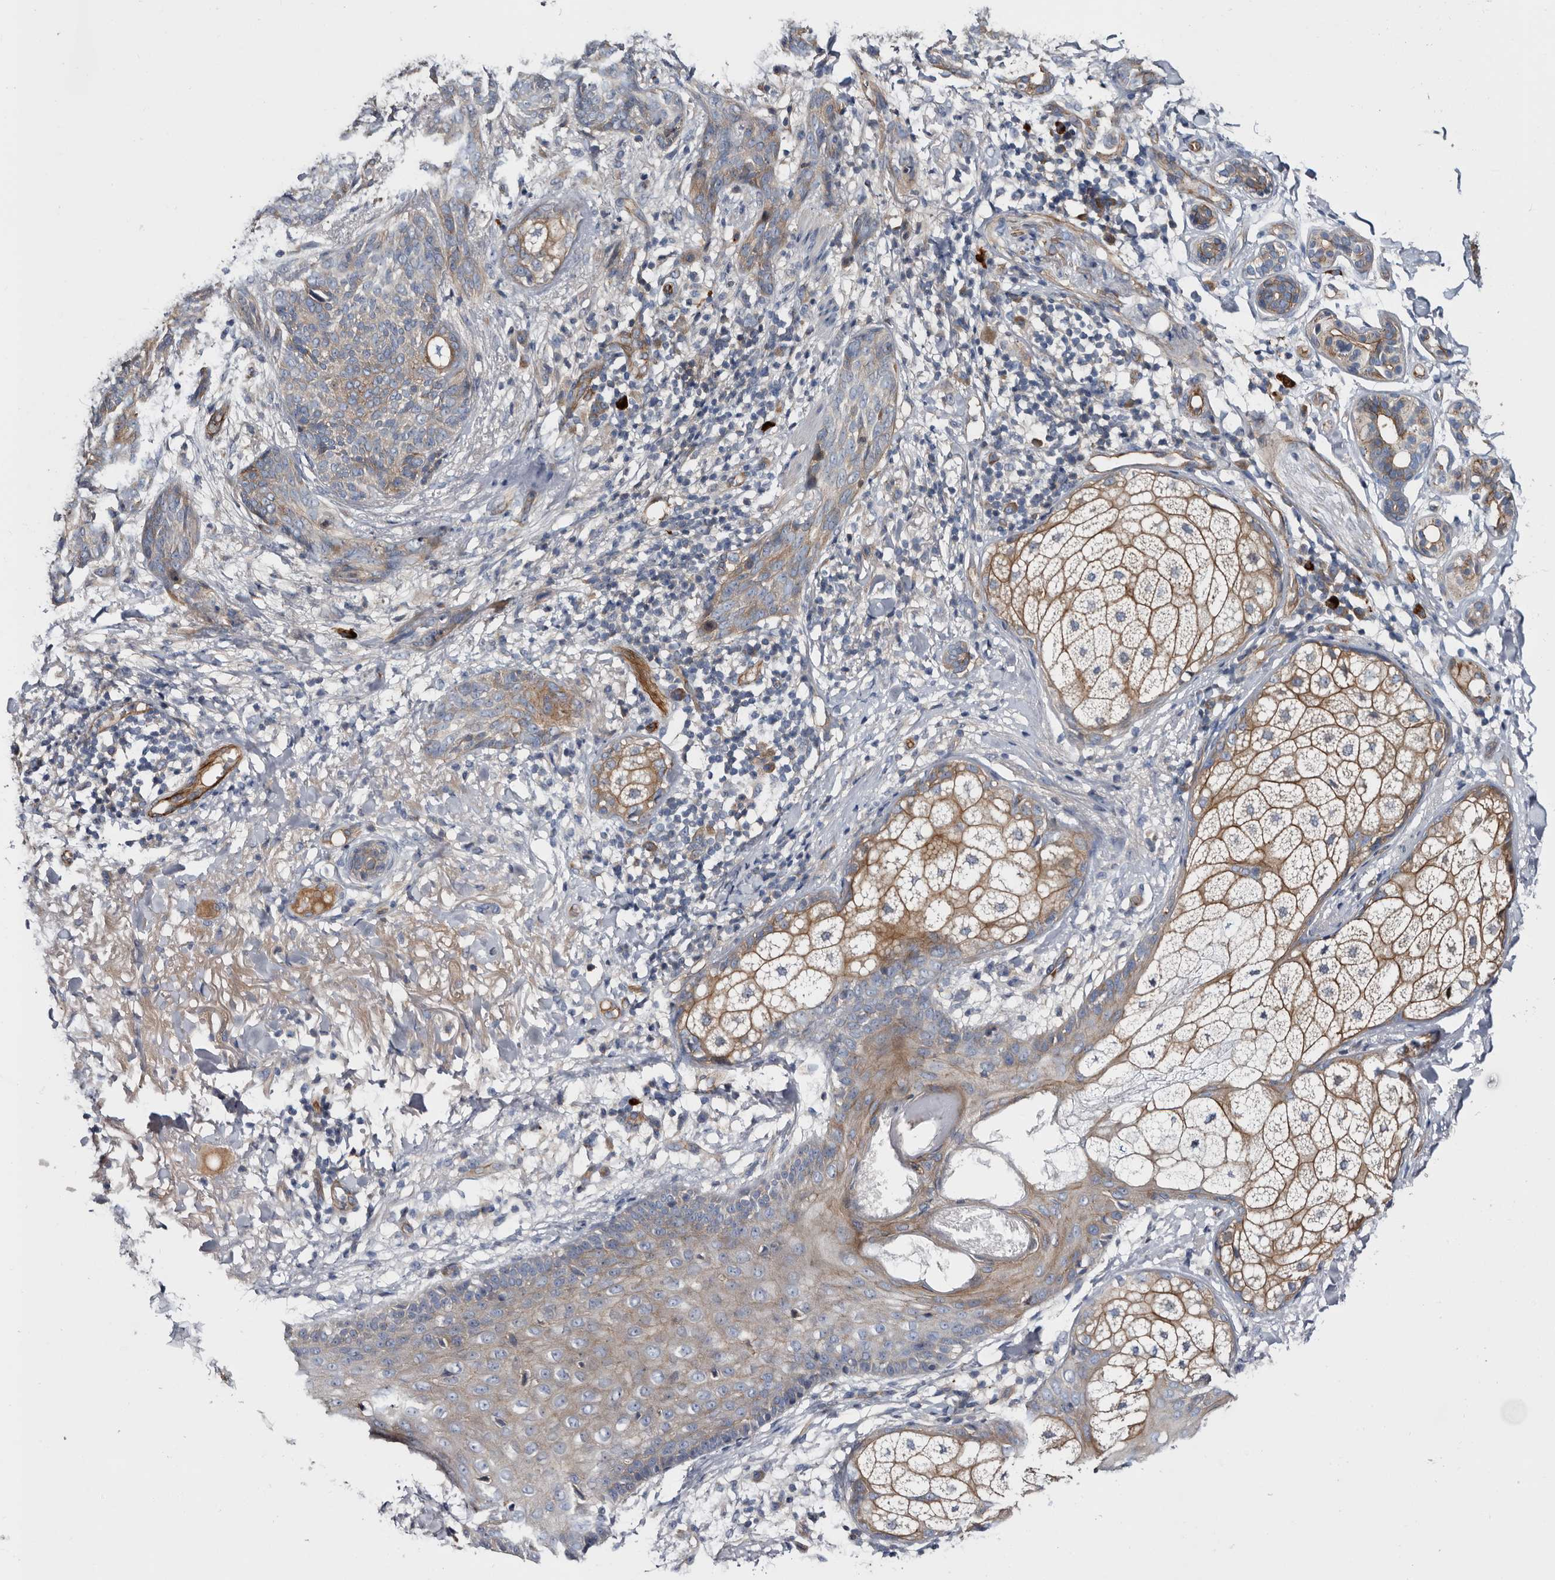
{"staining": {"intensity": "weak", "quantity": "25%-75%", "location": "cytoplasmic/membranous"}, "tissue": "skin cancer", "cell_type": "Tumor cells", "image_type": "cancer", "snomed": [{"axis": "morphology", "description": "Basal cell carcinoma"}, {"axis": "topography", "description": "Skin"}], "caption": "This micrograph reveals skin cancer stained with immunohistochemistry to label a protein in brown. The cytoplasmic/membranous of tumor cells show weak positivity for the protein. Nuclei are counter-stained blue.", "gene": "TSPAN17", "patient": {"sex": "male", "age": 85}}